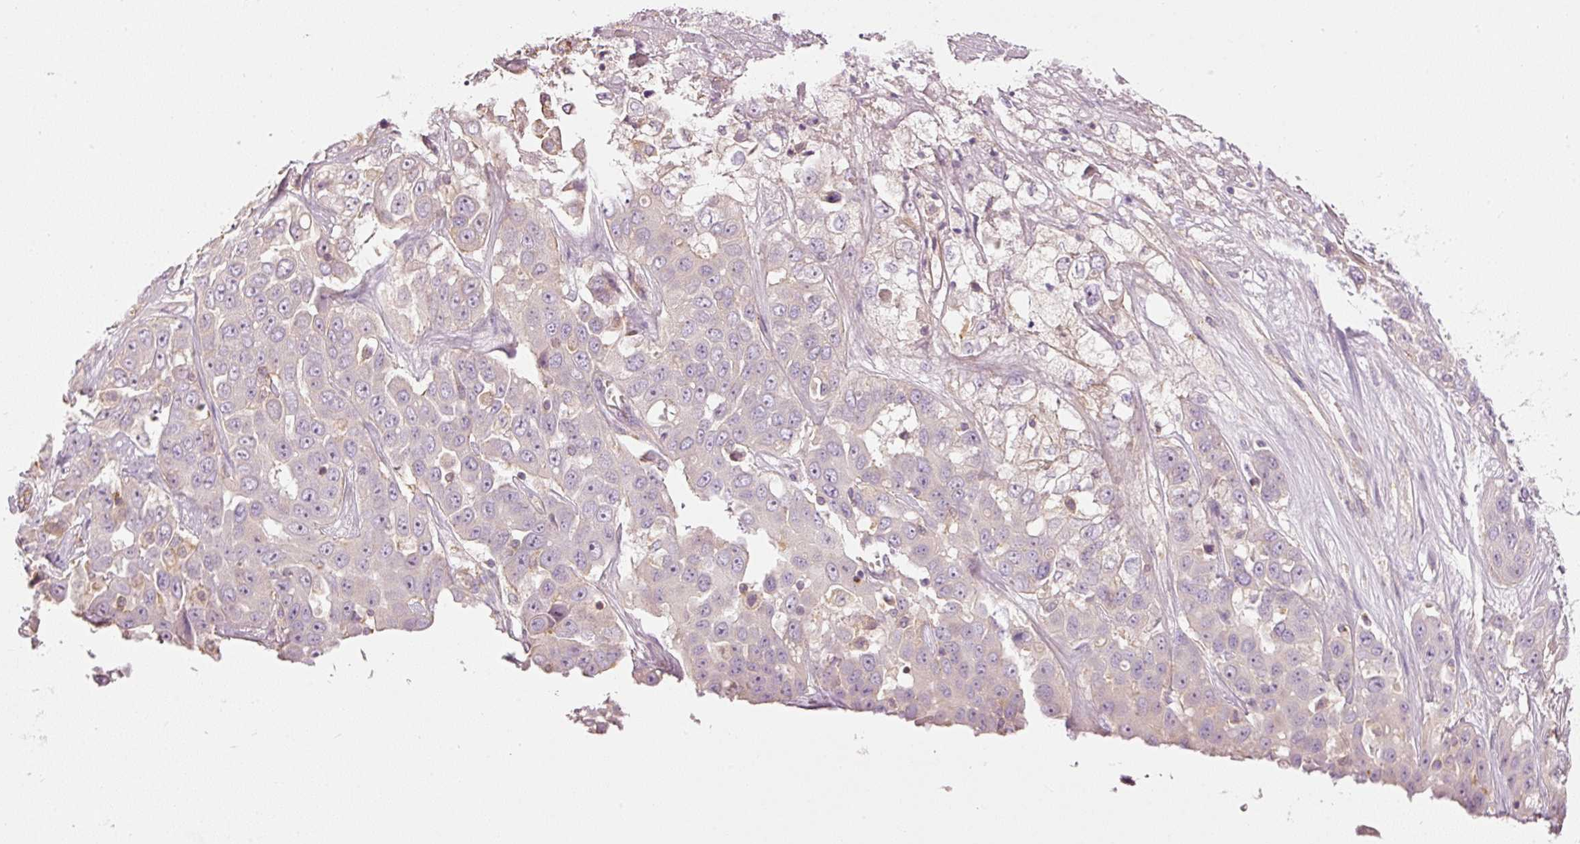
{"staining": {"intensity": "negative", "quantity": "none", "location": "none"}, "tissue": "liver cancer", "cell_type": "Tumor cells", "image_type": "cancer", "snomed": [{"axis": "morphology", "description": "Cholangiocarcinoma"}, {"axis": "topography", "description": "Liver"}], "caption": "Liver cholangiocarcinoma was stained to show a protein in brown. There is no significant positivity in tumor cells.", "gene": "SIPA1", "patient": {"sex": "female", "age": 52}}